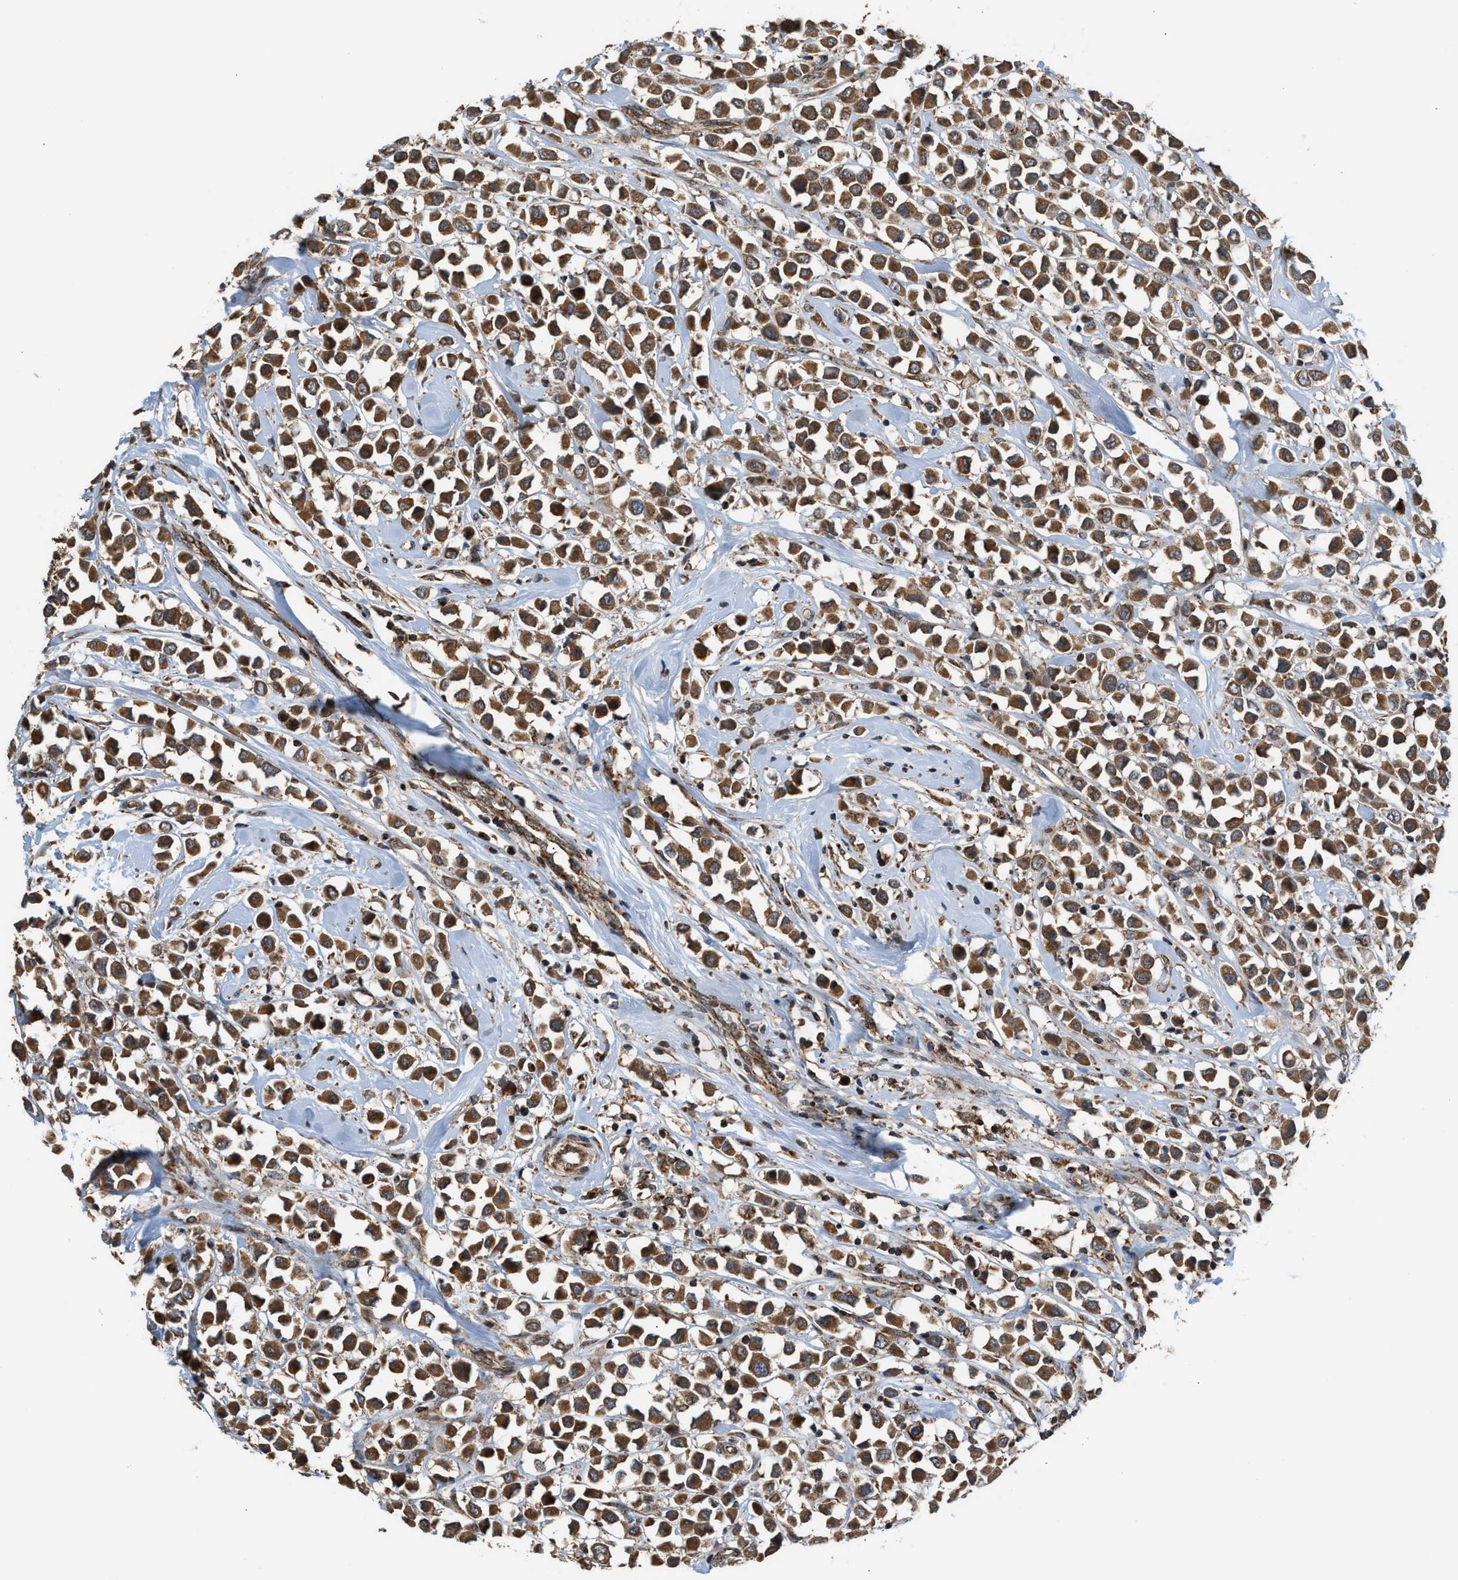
{"staining": {"intensity": "strong", "quantity": ">75%", "location": "cytoplasmic/membranous"}, "tissue": "breast cancer", "cell_type": "Tumor cells", "image_type": "cancer", "snomed": [{"axis": "morphology", "description": "Duct carcinoma"}, {"axis": "topography", "description": "Breast"}], "caption": "This micrograph shows immunohistochemistry staining of infiltrating ductal carcinoma (breast), with high strong cytoplasmic/membranous expression in about >75% of tumor cells.", "gene": "SGSM2", "patient": {"sex": "female", "age": 61}}